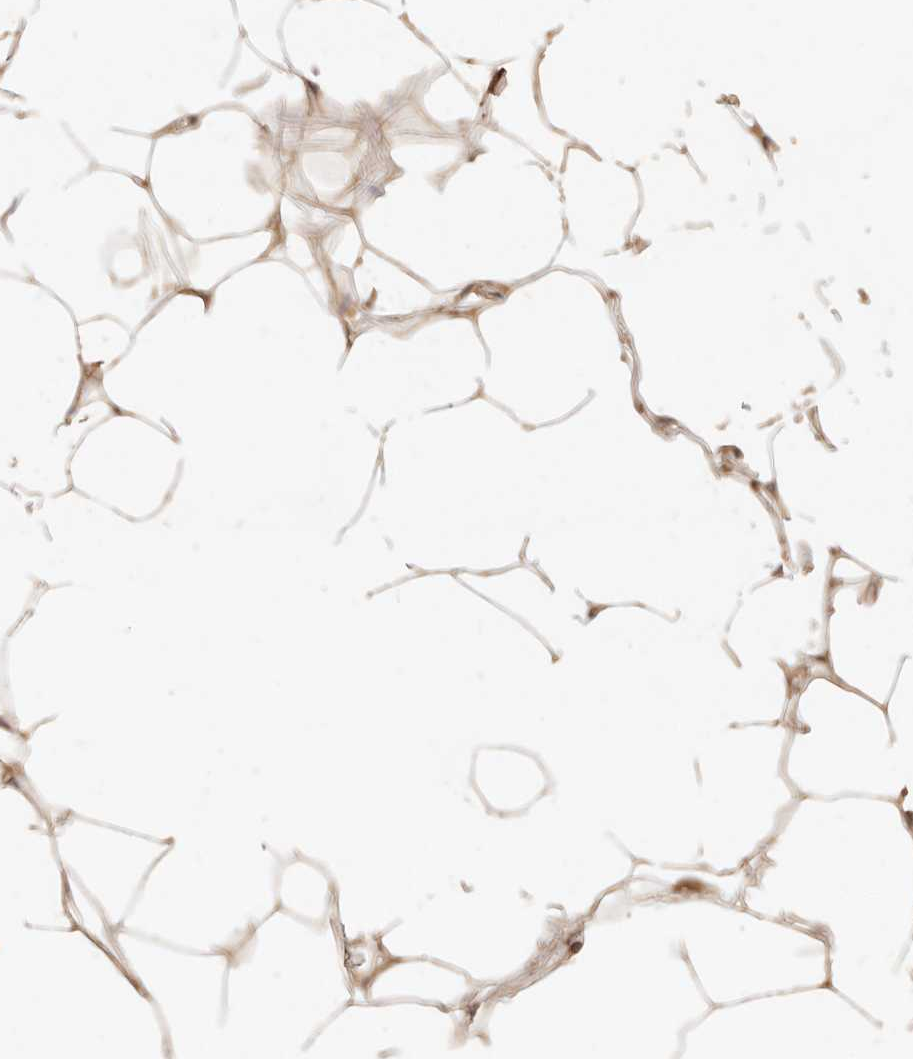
{"staining": {"intensity": "weak", "quantity": "25%-75%", "location": "cytoplasmic/membranous"}, "tissue": "adipose tissue", "cell_type": "Adipocytes", "image_type": "normal", "snomed": [{"axis": "morphology", "description": "Normal tissue, NOS"}, {"axis": "topography", "description": "Breast"}], "caption": "Human adipose tissue stained for a protein (brown) shows weak cytoplasmic/membranous positive positivity in about 25%-75% of adipocytes.", "gene": "TIMM17A", "patient": {"sex": "female", "age": 23}}